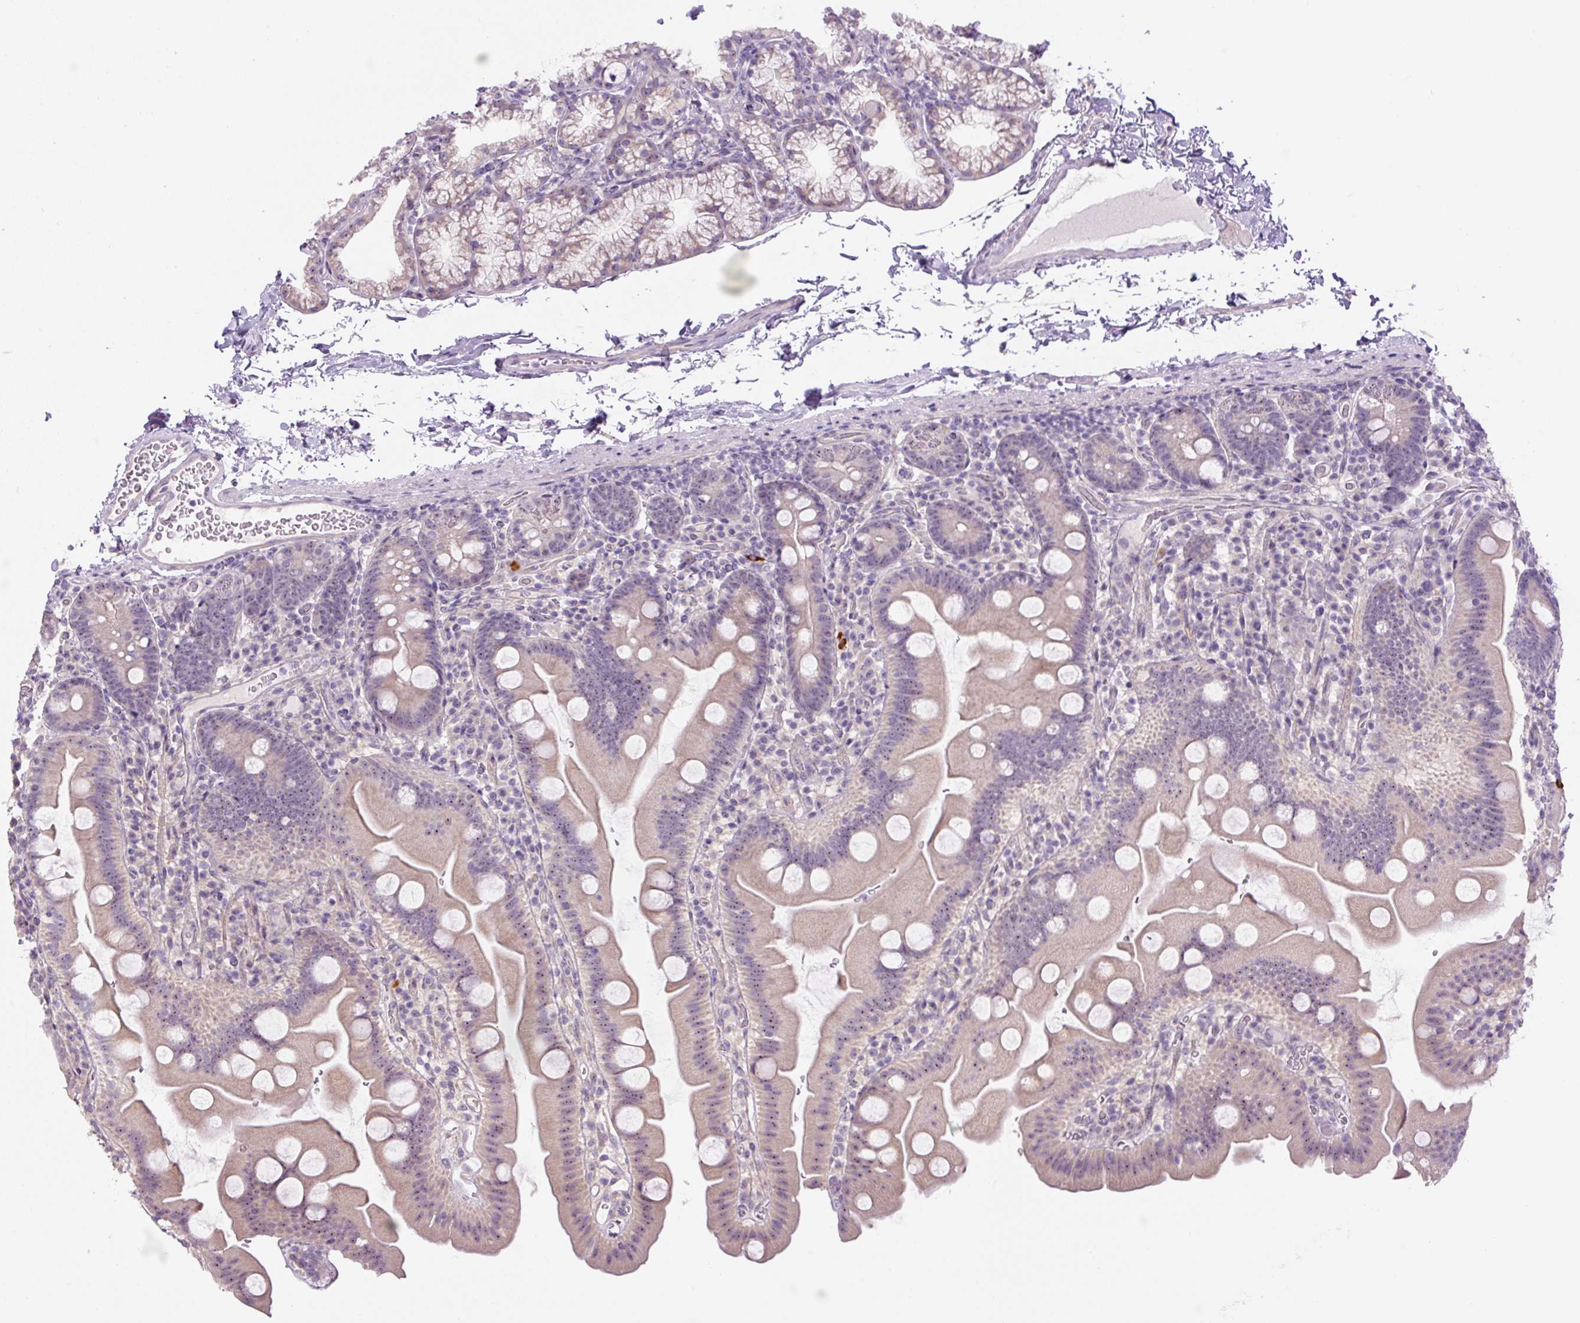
{"staining": {"intensity": "weak", "quantity": ">75%", "location": "cytoplasmic/membranous"}, "tissue": "small intestine", "cell_type": "Glandular cells", "image_type": "normal", "snomed": [{"axis": "morphology", "description": "Normal tissue, NOS"}, {"axis": "topography", "description": "Small intestine"}], "caption": "Small intestine stained for a protein (brown) displays weak cytoplasmic/membranous positive positivity in about >75% of glandular cells.", "gene": "TMEM151B", "patient": {"sex": "female", "age": 68}}